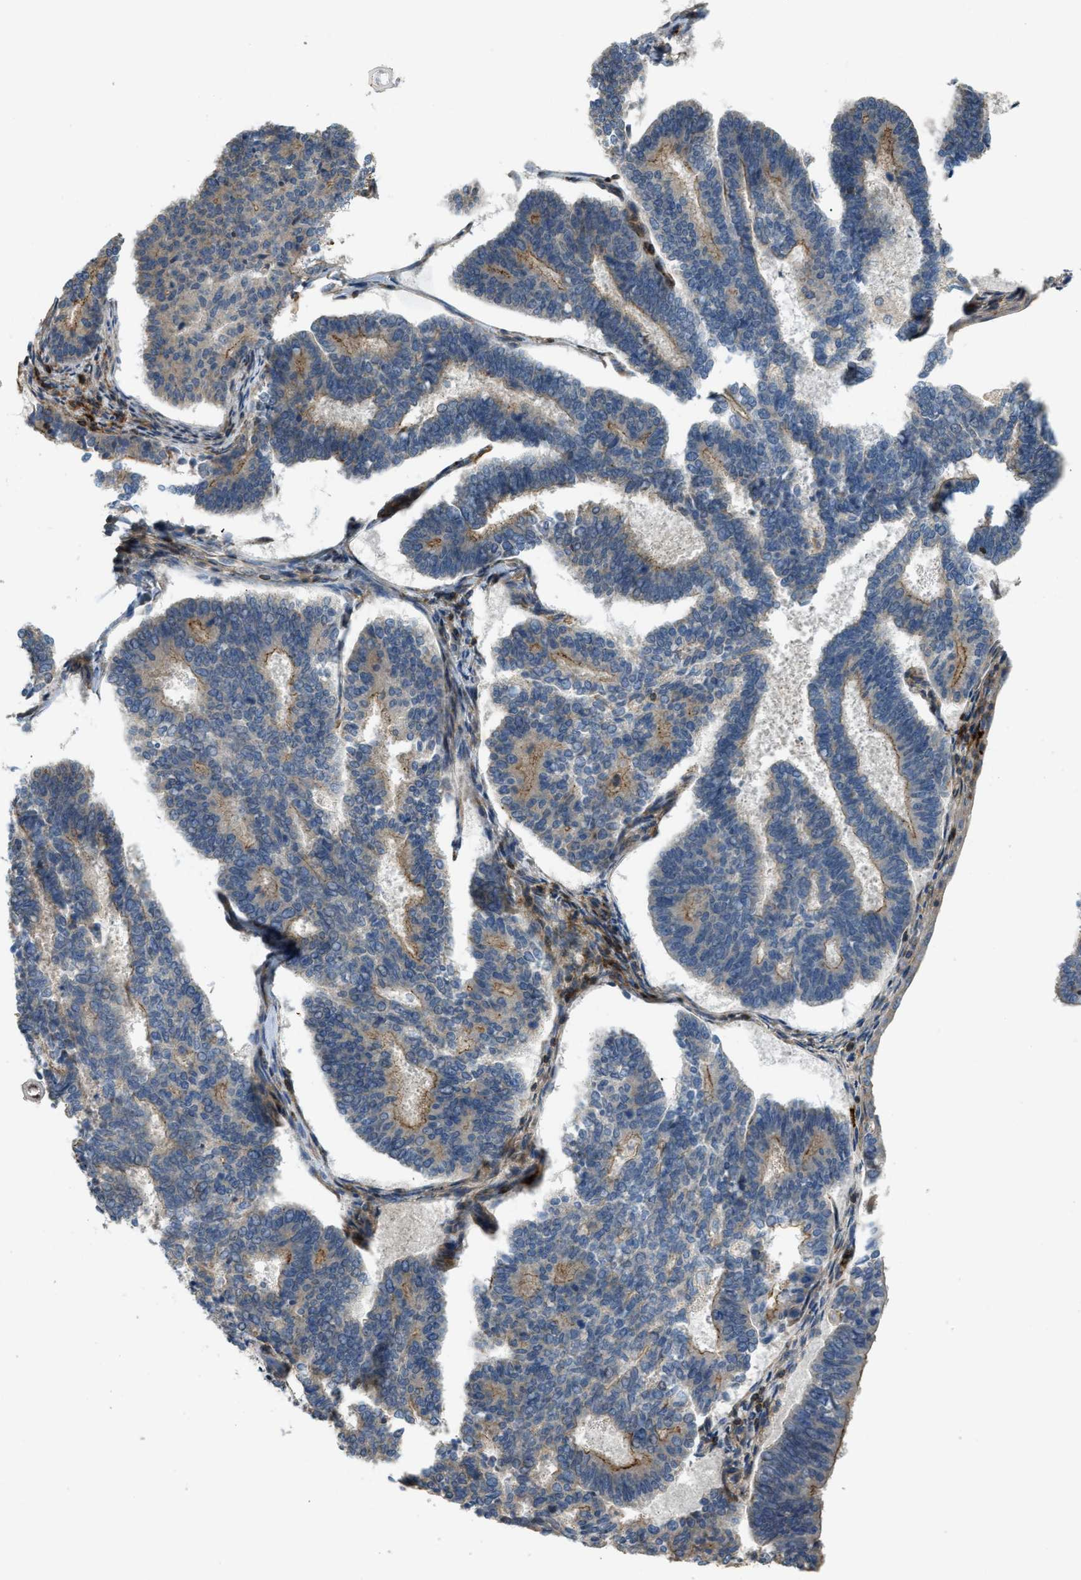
{"staining": {"intensity": "moderate", "quantity": "<25%", "location": "cytoplasmic/membranous"}, "tissue": "endometrial cancer", "cell_type": "Tumor cells", "image_type": "cancer", "snomed": [{"axis": "morphology", "description": "Adenocarcinoma, NOS"}, {"axis": "topography", "description": "Endometrium"}], "caption": "An immunohistochemistry image of tumor tissue is shown. Protein staining in brown shows moderate cytoplasmic/membranous positivity in endometrial cancer within tumor cells.", "gene": "BTN3A2", "patient": {"sex": "female", "age": 70}}